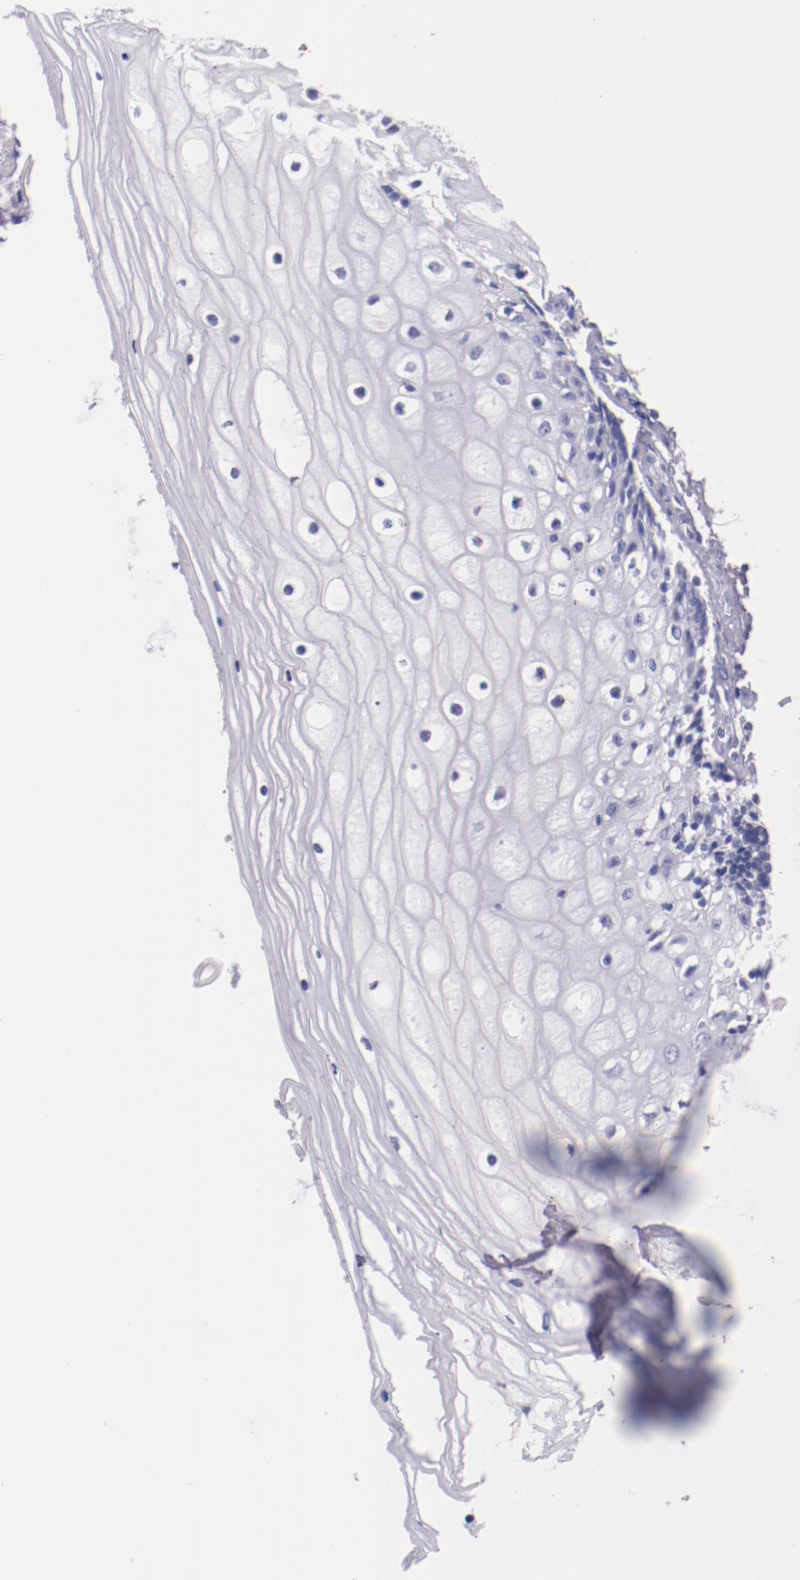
{"staining": {"intensity": "negative", "quantity": "none", "location": "none"}, "tissue": "vagina", "cell_type": "Squamous epithelial cells", "image_type": "normal", "snomed": [{"axis": "morphology", "description": "Normal tissue, NOS"}, {"axis": "topography", "description": "Vagina"}], "caption": "The IHC micrograph has no significant staining in squamous epithelial cells of vagina. (DAB immunohistochemistry with hematoxylin counter stain).", "gene": "IRF4", "patient": {"sex": "female", "age": 46}}